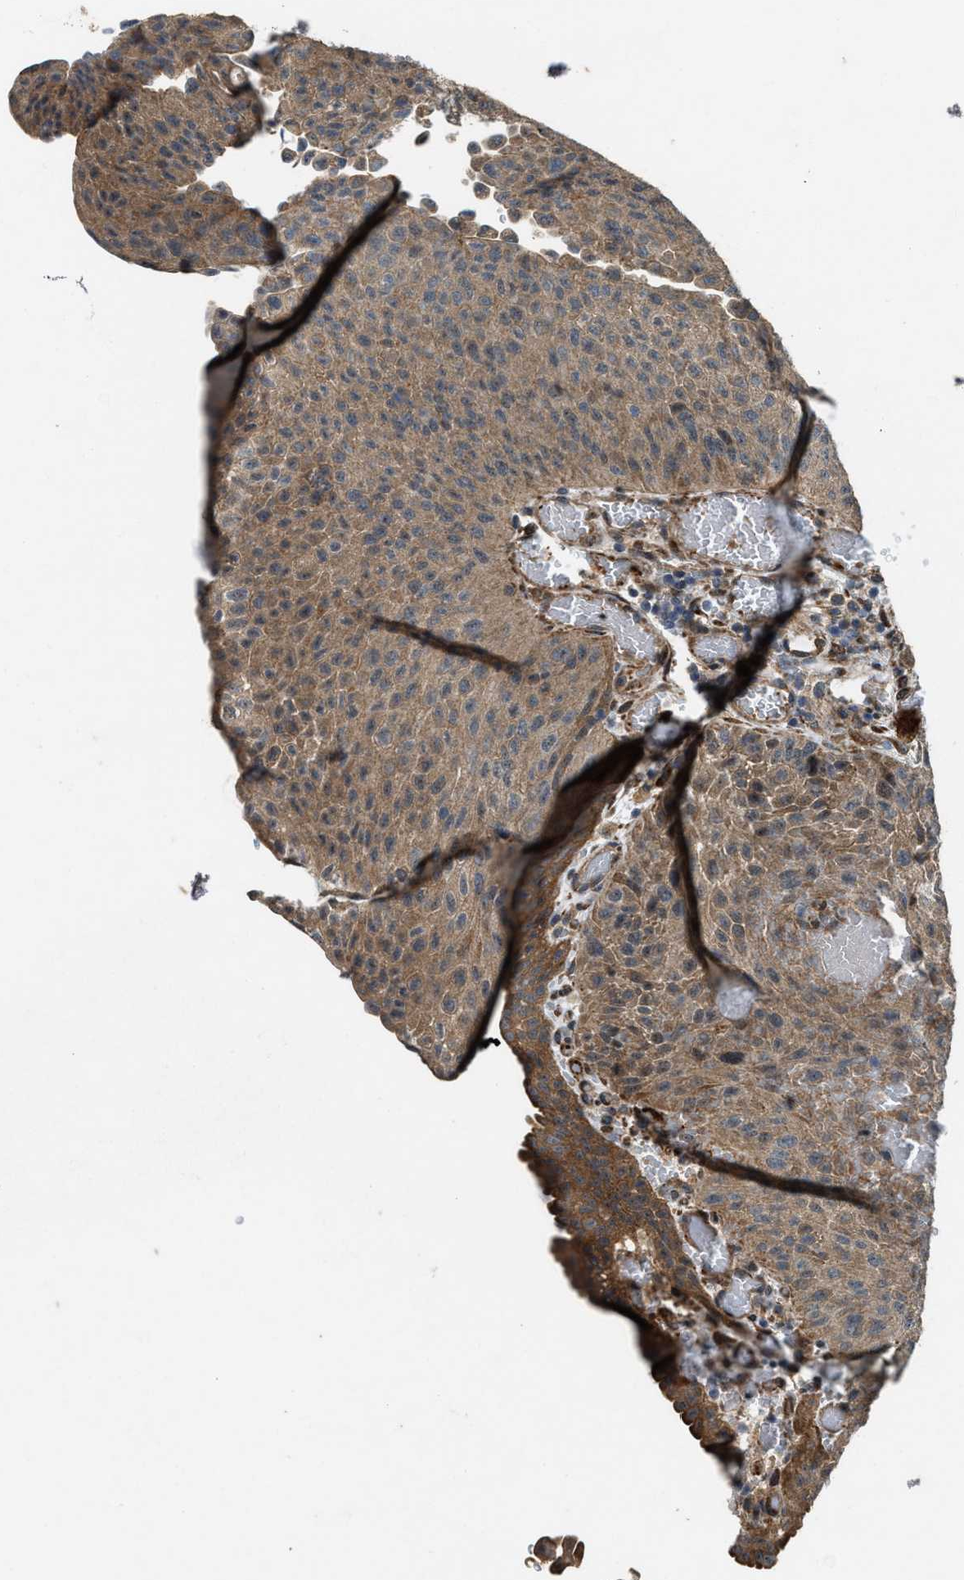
{"staining": {"intensity": "moderate", "quantity": ">75%", "location": "cytoplasmic/membranous"}, "tissue": "urothelial cancer", "cell_type": "Tumor cells", "image_type": "cancer", "snomed": [{"axis": "morphology", "description": "Urothelial carcinoma, Low grade"}, {"axis": "morphology", "description": "Urothelial carcinoma, High grade"}, {"axis": "topography", "description": "Urinary bladder"}], "caption": "Protein expression by immunohistochemistry reveals moderate cytoplasmic/membranous positivity in approximately >75% of tumor cells in urothelial cancer. Using DAB (3,3'-diaminobenzidine) (brown) and hematoxylin (blue) stains, captured at high magnification using brightfield microscopy.", "gene": "LRRC72", "patient": {"sex": "male", "age": 35}}